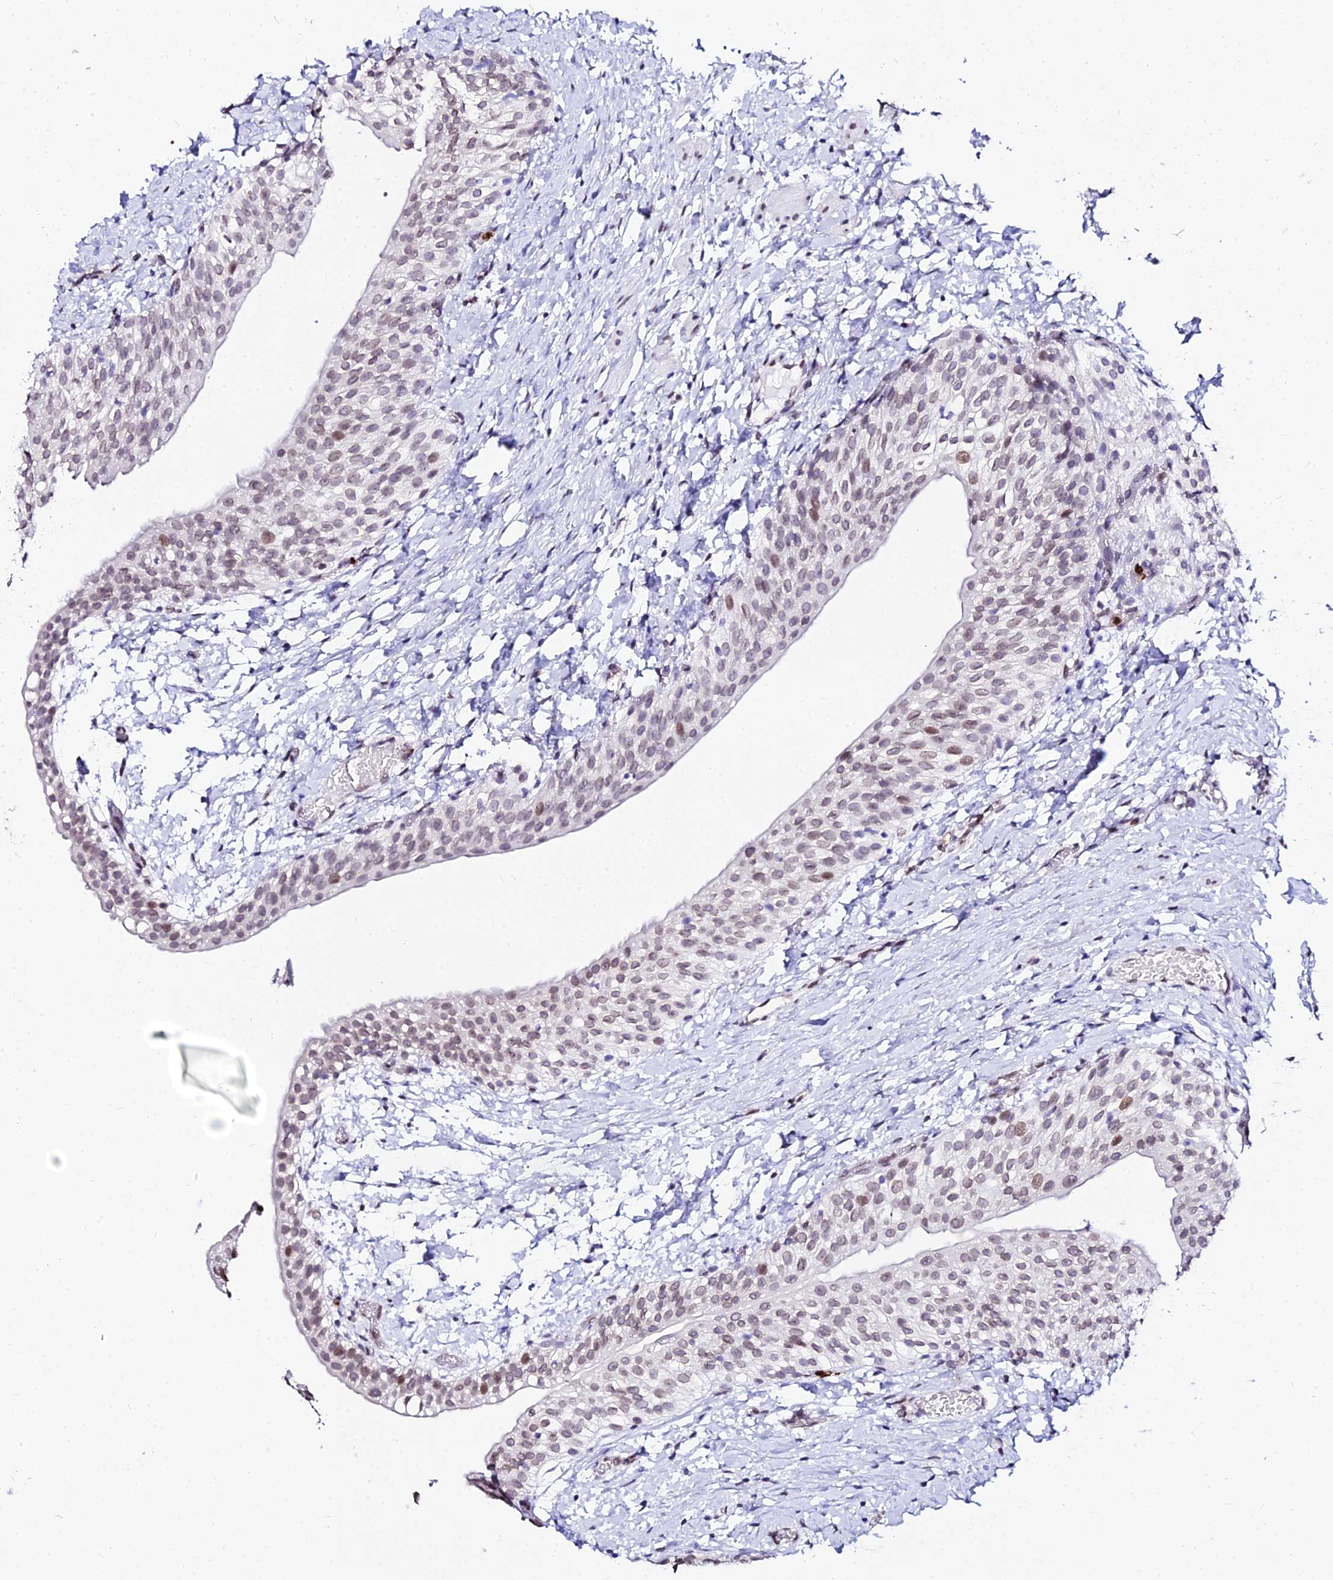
{"staining": {"intensity": "weak", "quantity": "25%-75%", "location": "nuclear"}, "tissue": "urinary bladder", "cell_type": "Urothelial cells", "image_type": "normal", "snomed": [{"axis": "morphology", "description": "Normal tissue, NOS"}, {"axis": "topography", "description": "Urinary bladder"}], "caption": "This micrograph reveals immunohistochemistry (IHC) staining of benign urinary bladder, with low weak nuclear positivity in about 25%-75% of urothelial cells.", "gene": "MCM10", "patient": {"sex": "male", "age": 1}}